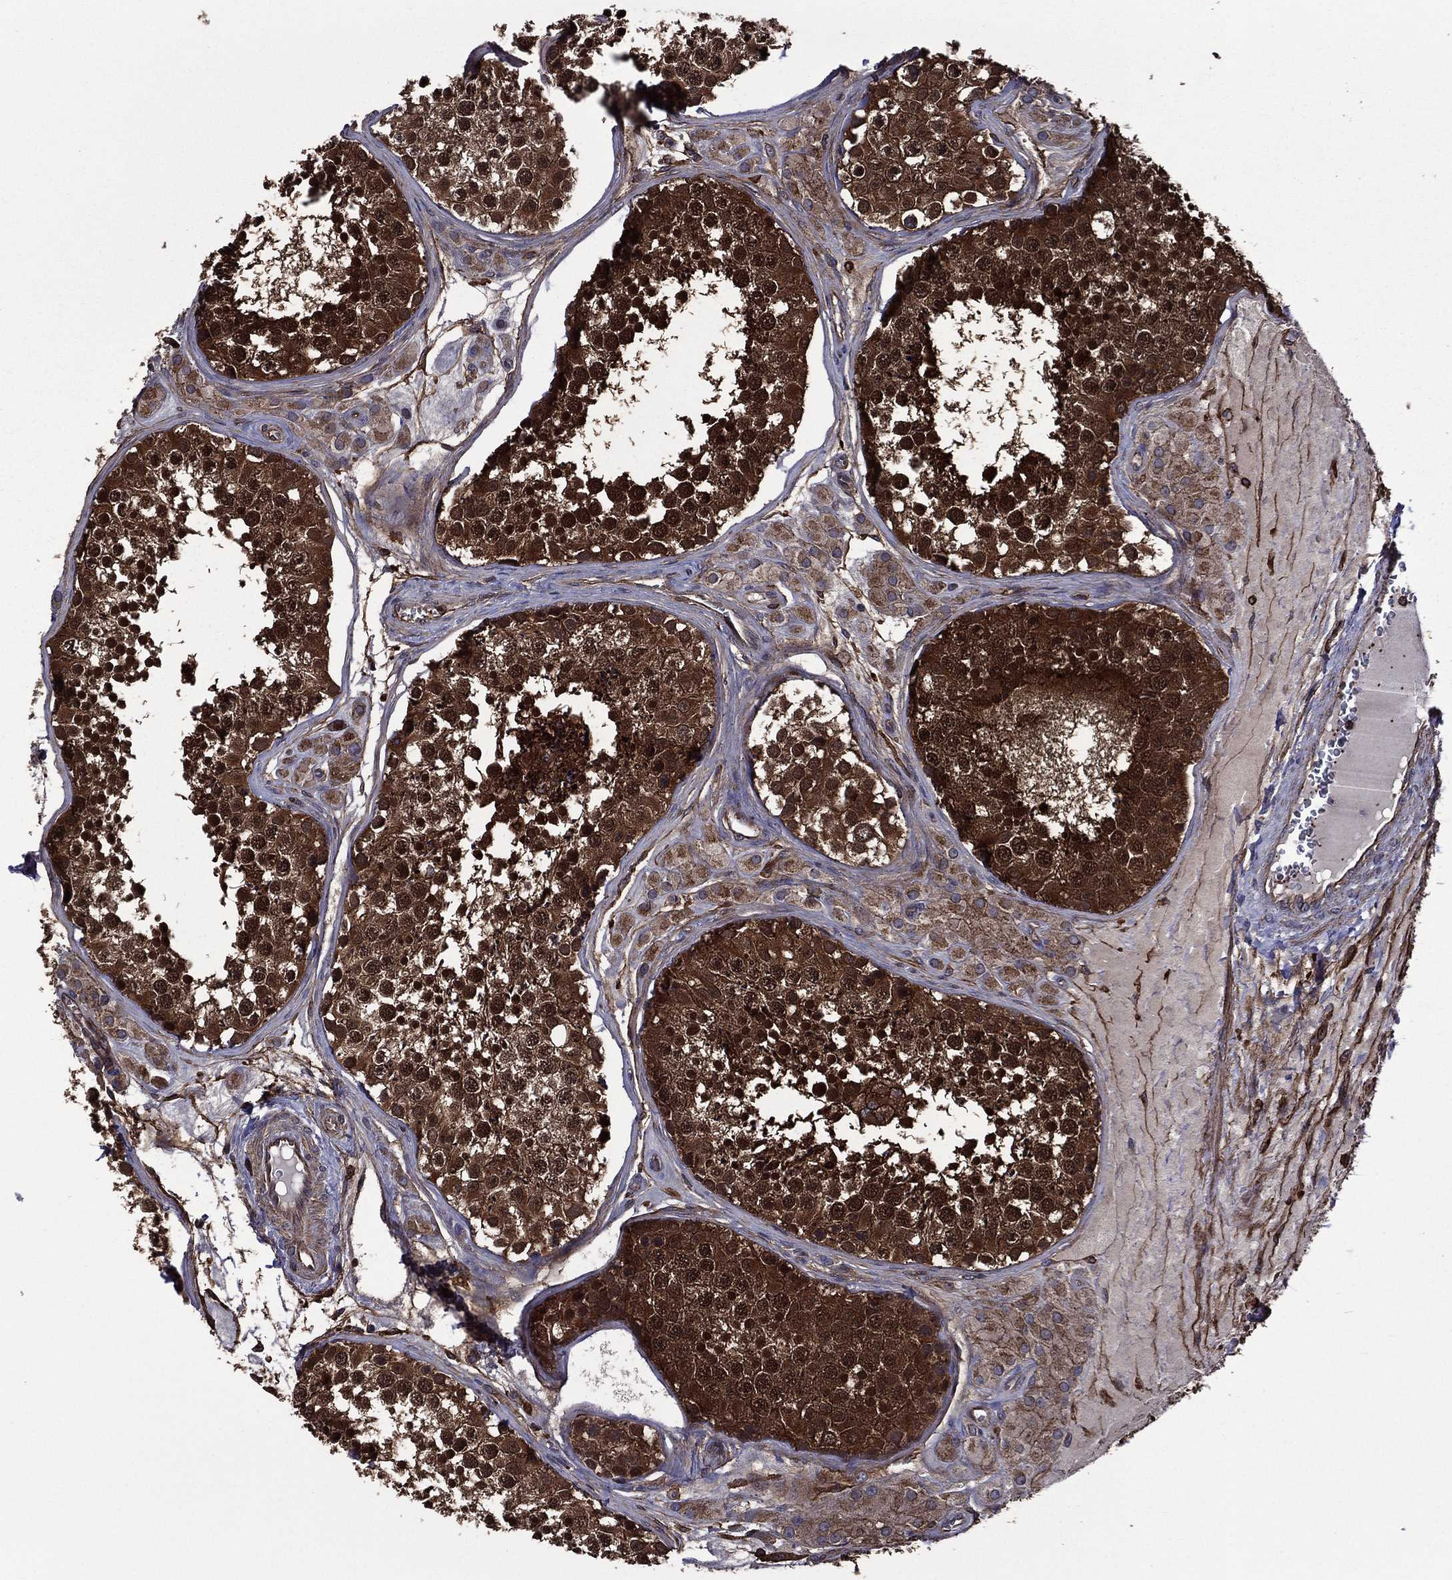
{"staining": {"intensity": "strong", "quantity": ">75%", "location": "cytoplasmic/membranous,nuclear"}, "tissue": "testis", "cell_type": "Cells in seminiferous ducts", "image_type": "normal", "snomed": [{"axis": "morphology", "description": "Normal tissue, NOS"}, {"axis": "topography", "description": "Testis"}], "caption": "Human testis stained for a protein (brown) demonstrates strong cytoplasmic/membranous,nuclear positive staining in approximately >75% of cells in seminiferous ducts.", "gene": "PLPP3", "patient": {"sex": "male", "age": 31}}